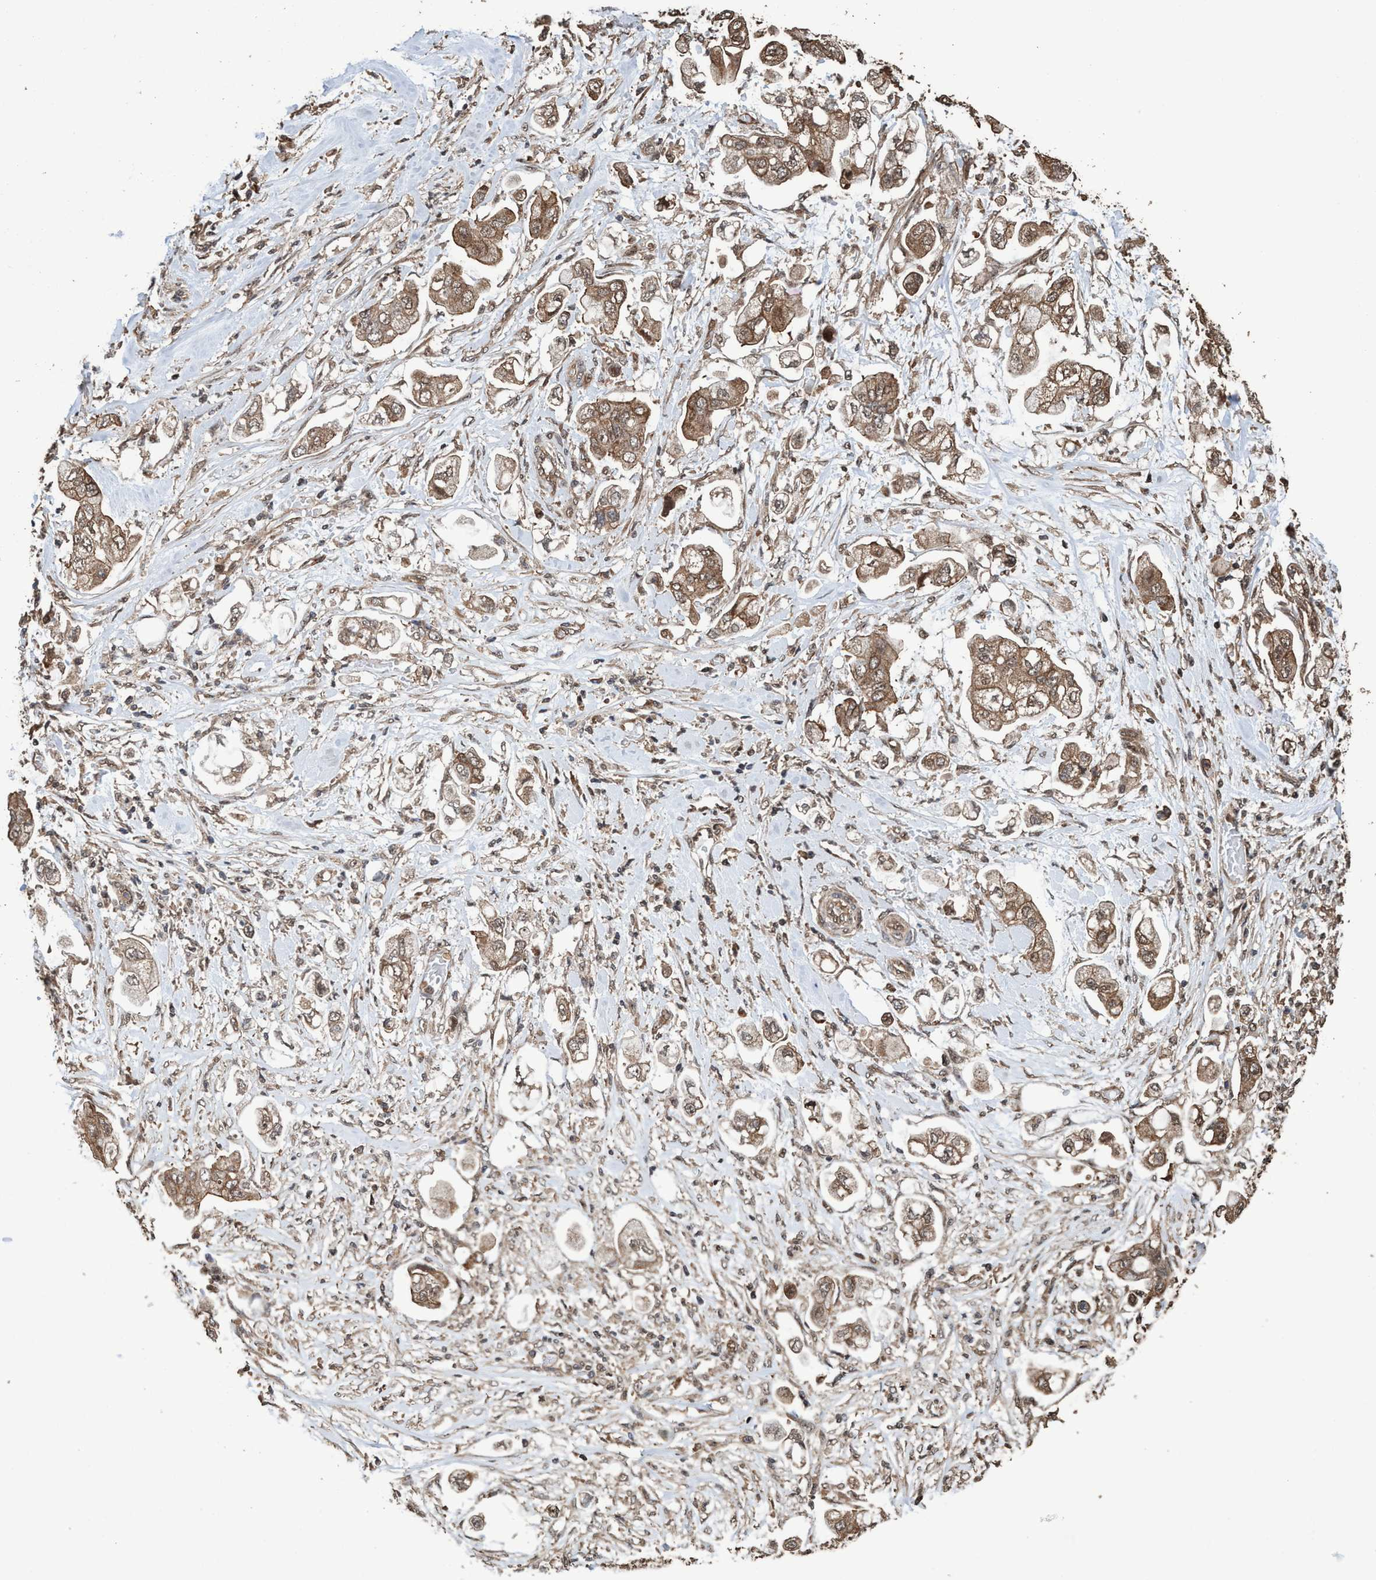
{"staining": {"intensity": "moderate", "quantity": ">75%", "location": "cytoplasmic/membranous"}, "tissue": "stomach cancer", "cell_type": "Tumor cells", "image_type": "cancer", "snomed": [{"axis": "morphology", "description": "Adenocarcinoma, NOS"}, {"axis": "topography", "description": "Stomach"}], "caption": "The immunohistochemical stain labels moderate cytoplasmic/membranous staining in tumor cells of stomach cancer (adenocarcinoma) tissue.", "gene": "TRPC7", "patient": {"sex": "male", "age": 62}}